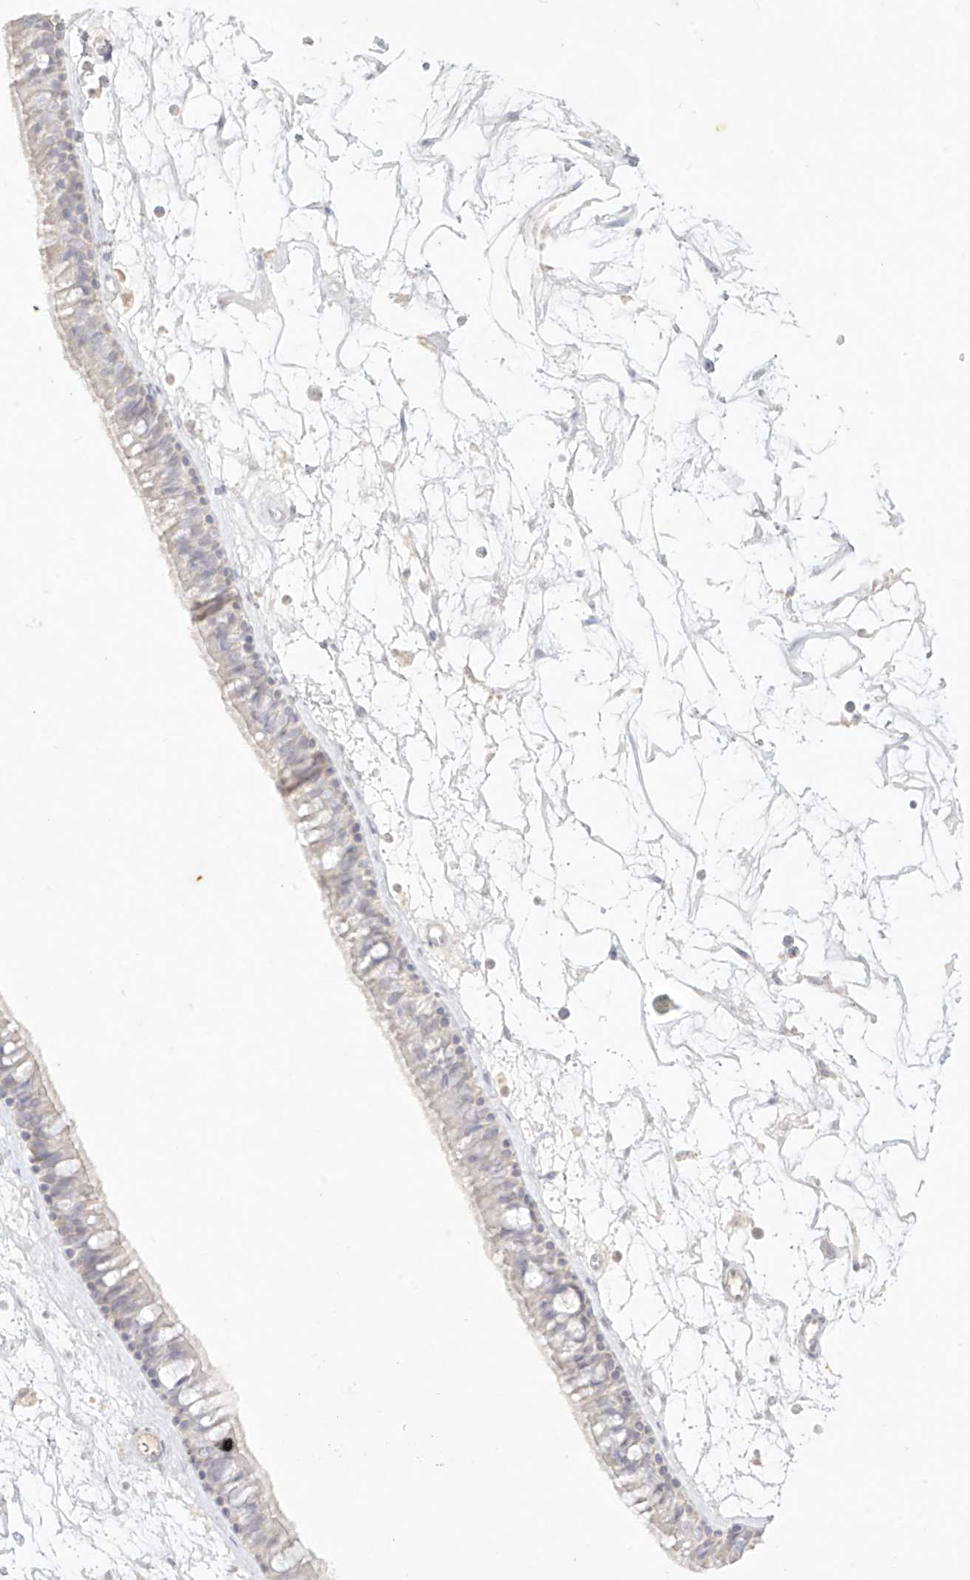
{"staining": {"intensity": "negative", "quantity": "none", "location": "none"}, "tissue": "nasopharynx", "cell_type": "Respiratory epithelial cells", "image_type": "normal", "snomed": [{"axis": "morphology", "description": "Normal tissue, NOS"}, {"axis": "topography", "description": "Nasopharynx"}], "caption": "This is an immunohistochemistry image of normal human nasopharynx. There is no positivity in respiratory epithelial cells.", "gene": "TGM4", "patient": {"sex": "male", "age": 64}}